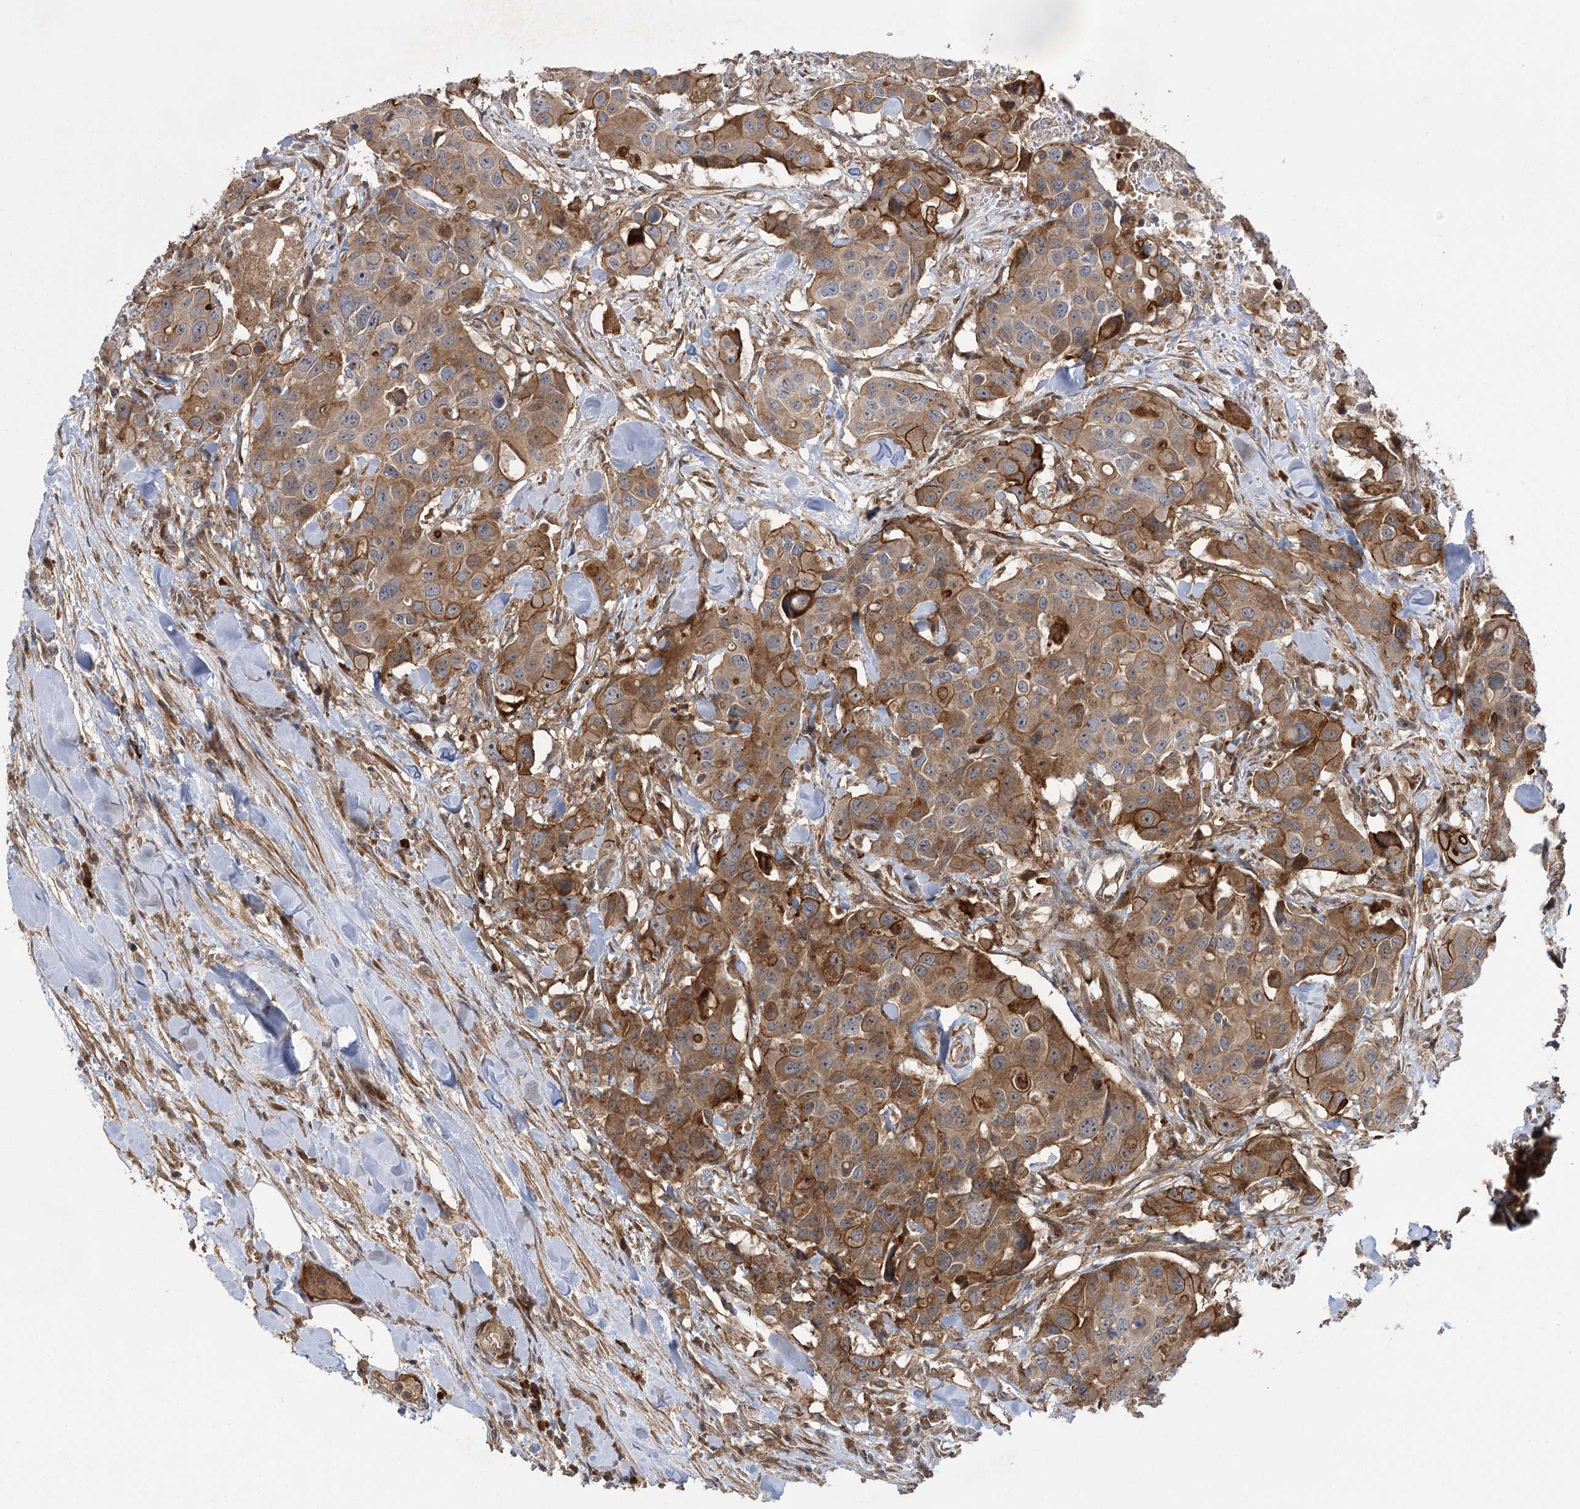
{"staining": {"intensity": "moderate", "quantity": ">75%", "location": "cytoplasmic/membranous"}, "tissue": "colorectal cancer", "cell_type": "Tumor cells", "image_type": "cancer", "snomed": [{"axis": "morphology", "description": "Adenocarcinoma, NOS"}, {"axis": "topography", "description": "Colon"}], "caption": "Colorectal cancer (adenocarcinoma) was stained to show a protein in brown. There is medium levels of moderate cytoplasmic/membranous expression in about >75% of tumor cells. (IHC, brightfield microscopy, high magnification).", "gene": "KCNN2", "patient": {"sex": "male", "age": 77}}